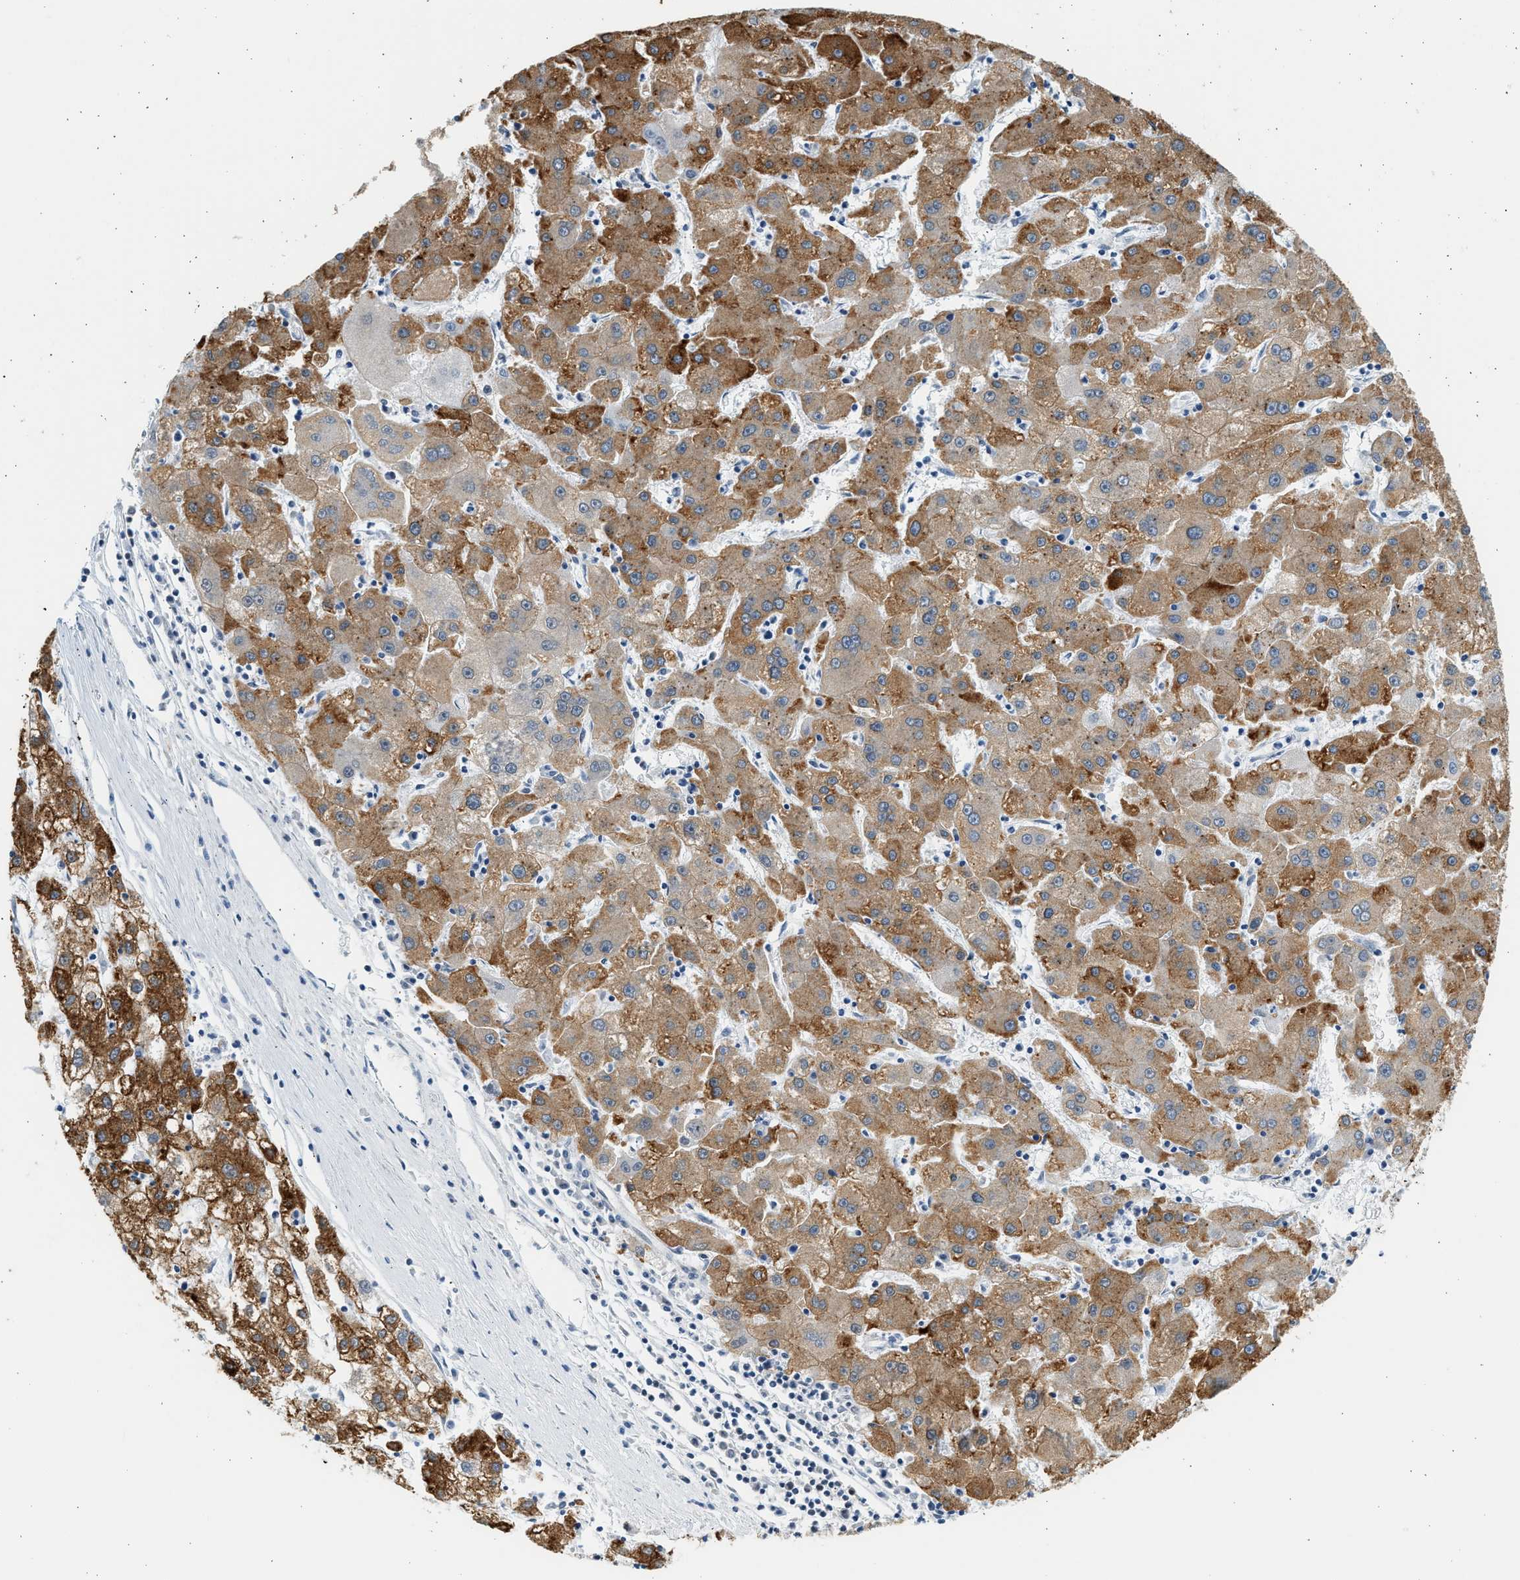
{"staining": {"intensity": "strong", "quantity": ">75%", "location": "cytoplasmic/membranous"}, "tissue": "liver cancer", "cell_type": "Tumor cells", "image_type": "cancer", "snomed": [{"axis": "morphology", "description": "Carcinoma, Hepatocellular, NOS"}, {"axis": "topography", "description": "Liver"}], "caption": "Protein staining exhibits strong cytoplasmic/membranous staining in about >75% of tumor cells in liver cancer.", "gene": "HIPK1", "patient": {"sex": "male", "age": 72}}